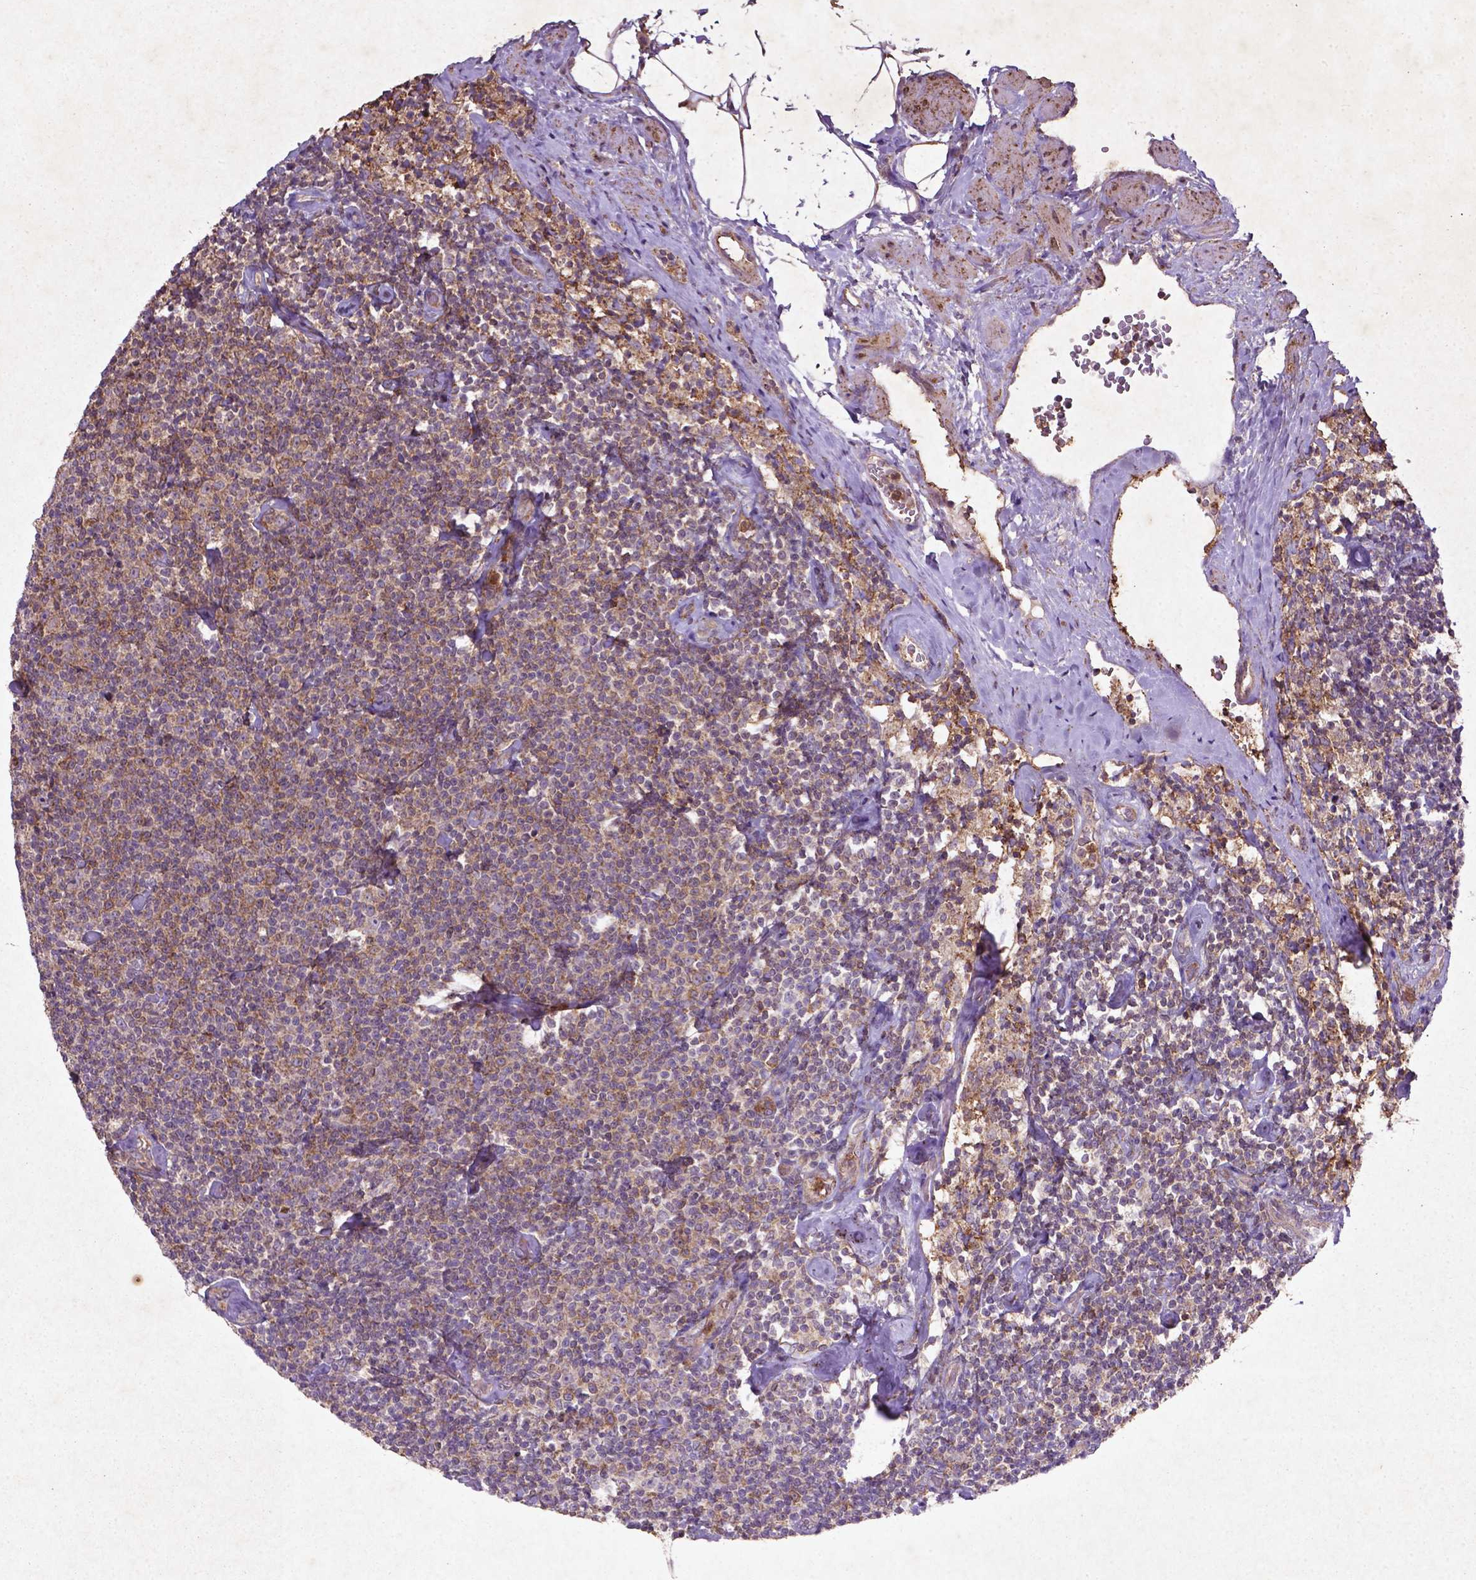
{"staining": {"intensity": "weak", "quantity": "25%-75%", "location": "cytoplasmic/membranous"}, "tissue": "lymphoma", "cell_type": "Tumor cells", "image_type": "cancer", "snomed": [{"axis": "morphology", "description": "Malignant lymphoma, non-Hodgkin's type, Low grade"}, {"axis": "topography", "description": "Lymph node"}], "caption": "Brown immunohistochemical staining in human lymphoma exhibits weak cytoplasmic/membranous expression in about 25%-75% of tumor cells.", "gene": "MTOR", "patient": {"sex": "male", "age": 81}}